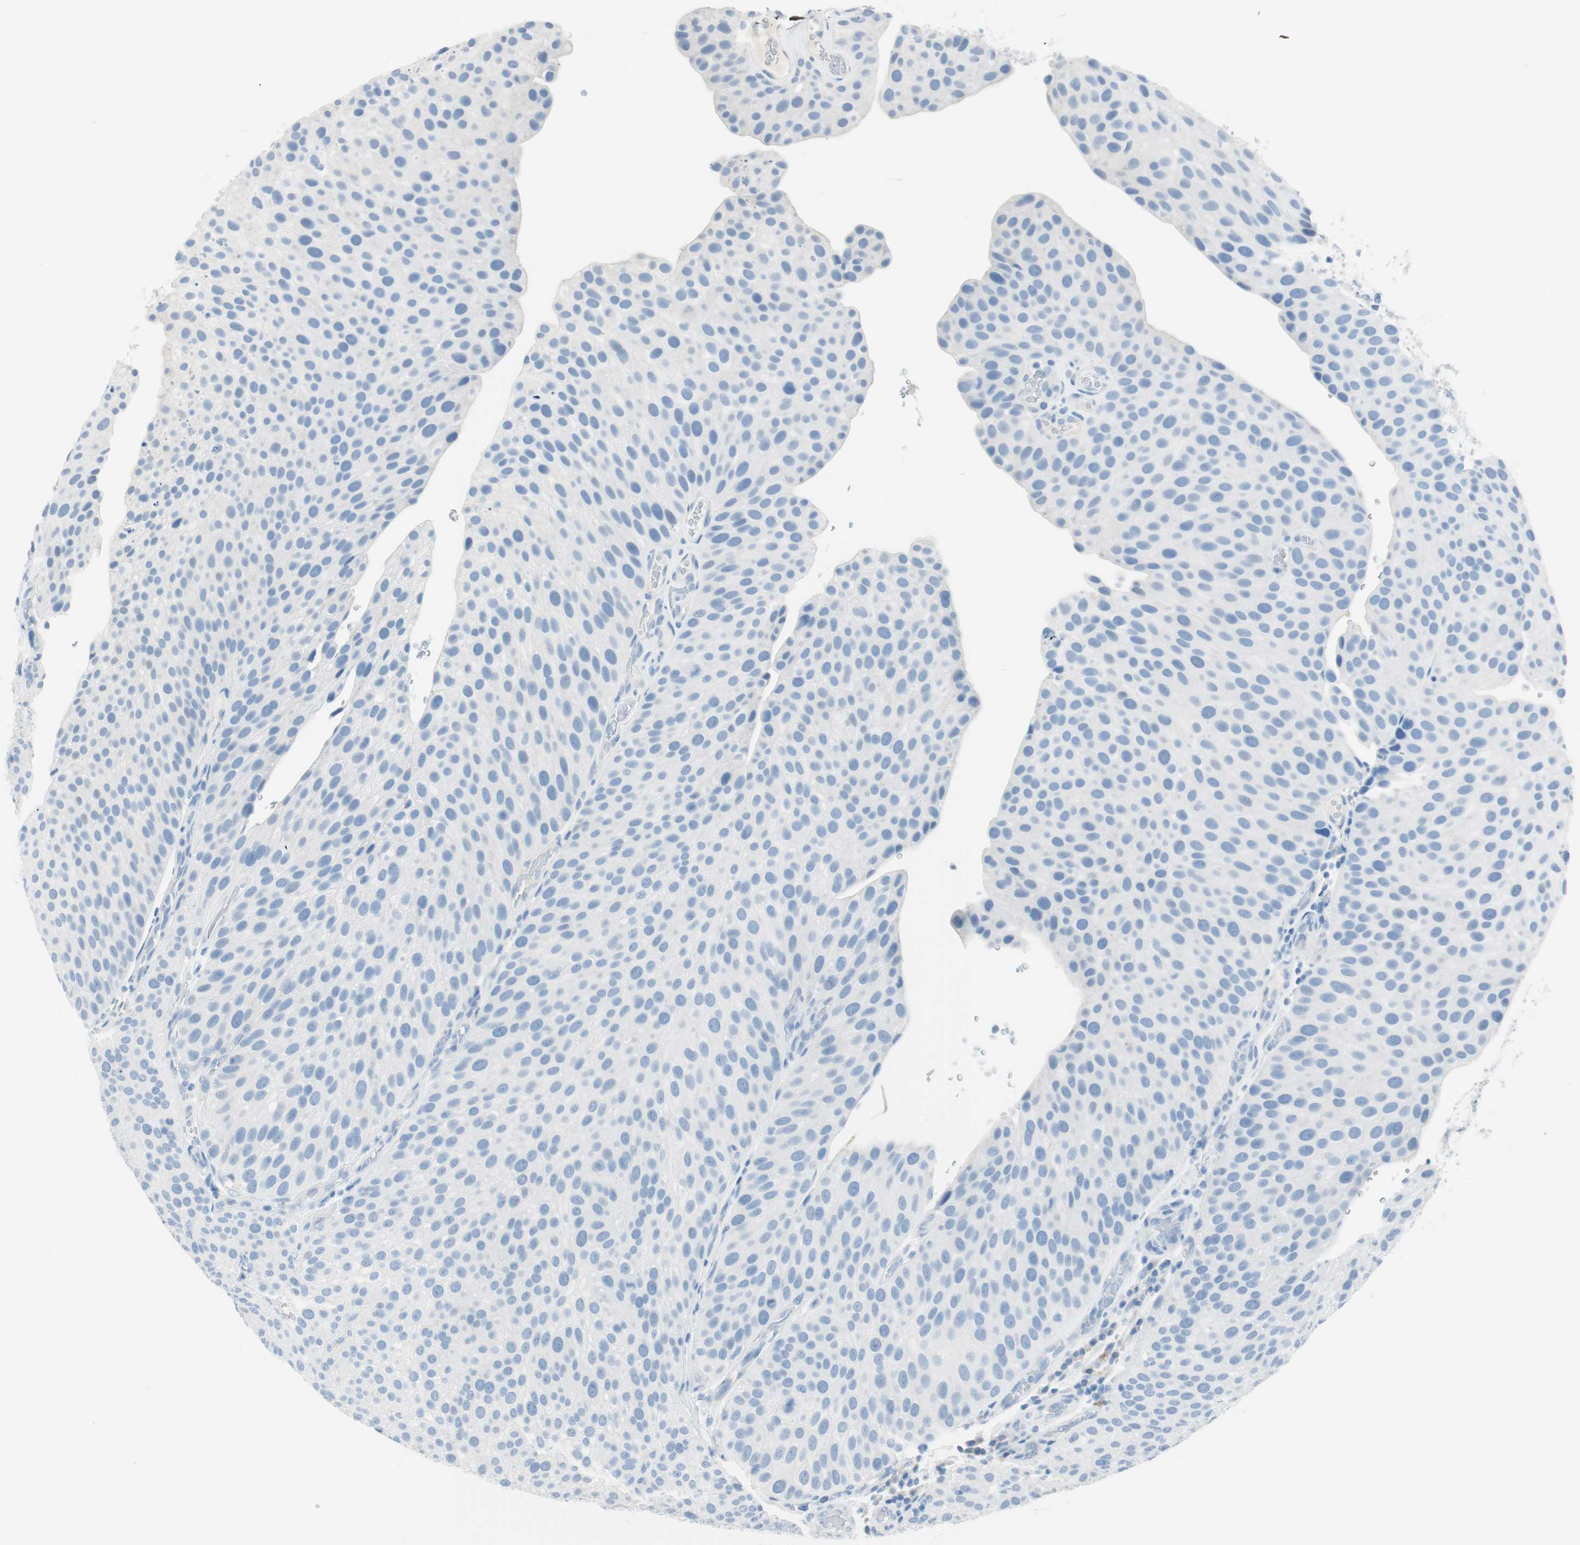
{"staining": {"intensity": "negative", "quantity": "none", "location": "none"}, "tissue": "urothelial cancer", "cell_type": "Tumor cells", "image_type": "cancer", "snomed": [{"axis": "morphology", "description": "Urothelial carcinoma, Low grade"}, {"axis": "topography", "description": "Smooth muscle"}, {"axis": "topography", "description": "Urinary bladder"}], "caption": "IHC micrograph of urothelial cancer stained for a protein (brown), which displays no expression in tumor cells.", "gene": "TNFRSF13C", "patient": {"sex": "male", "age": 60}}